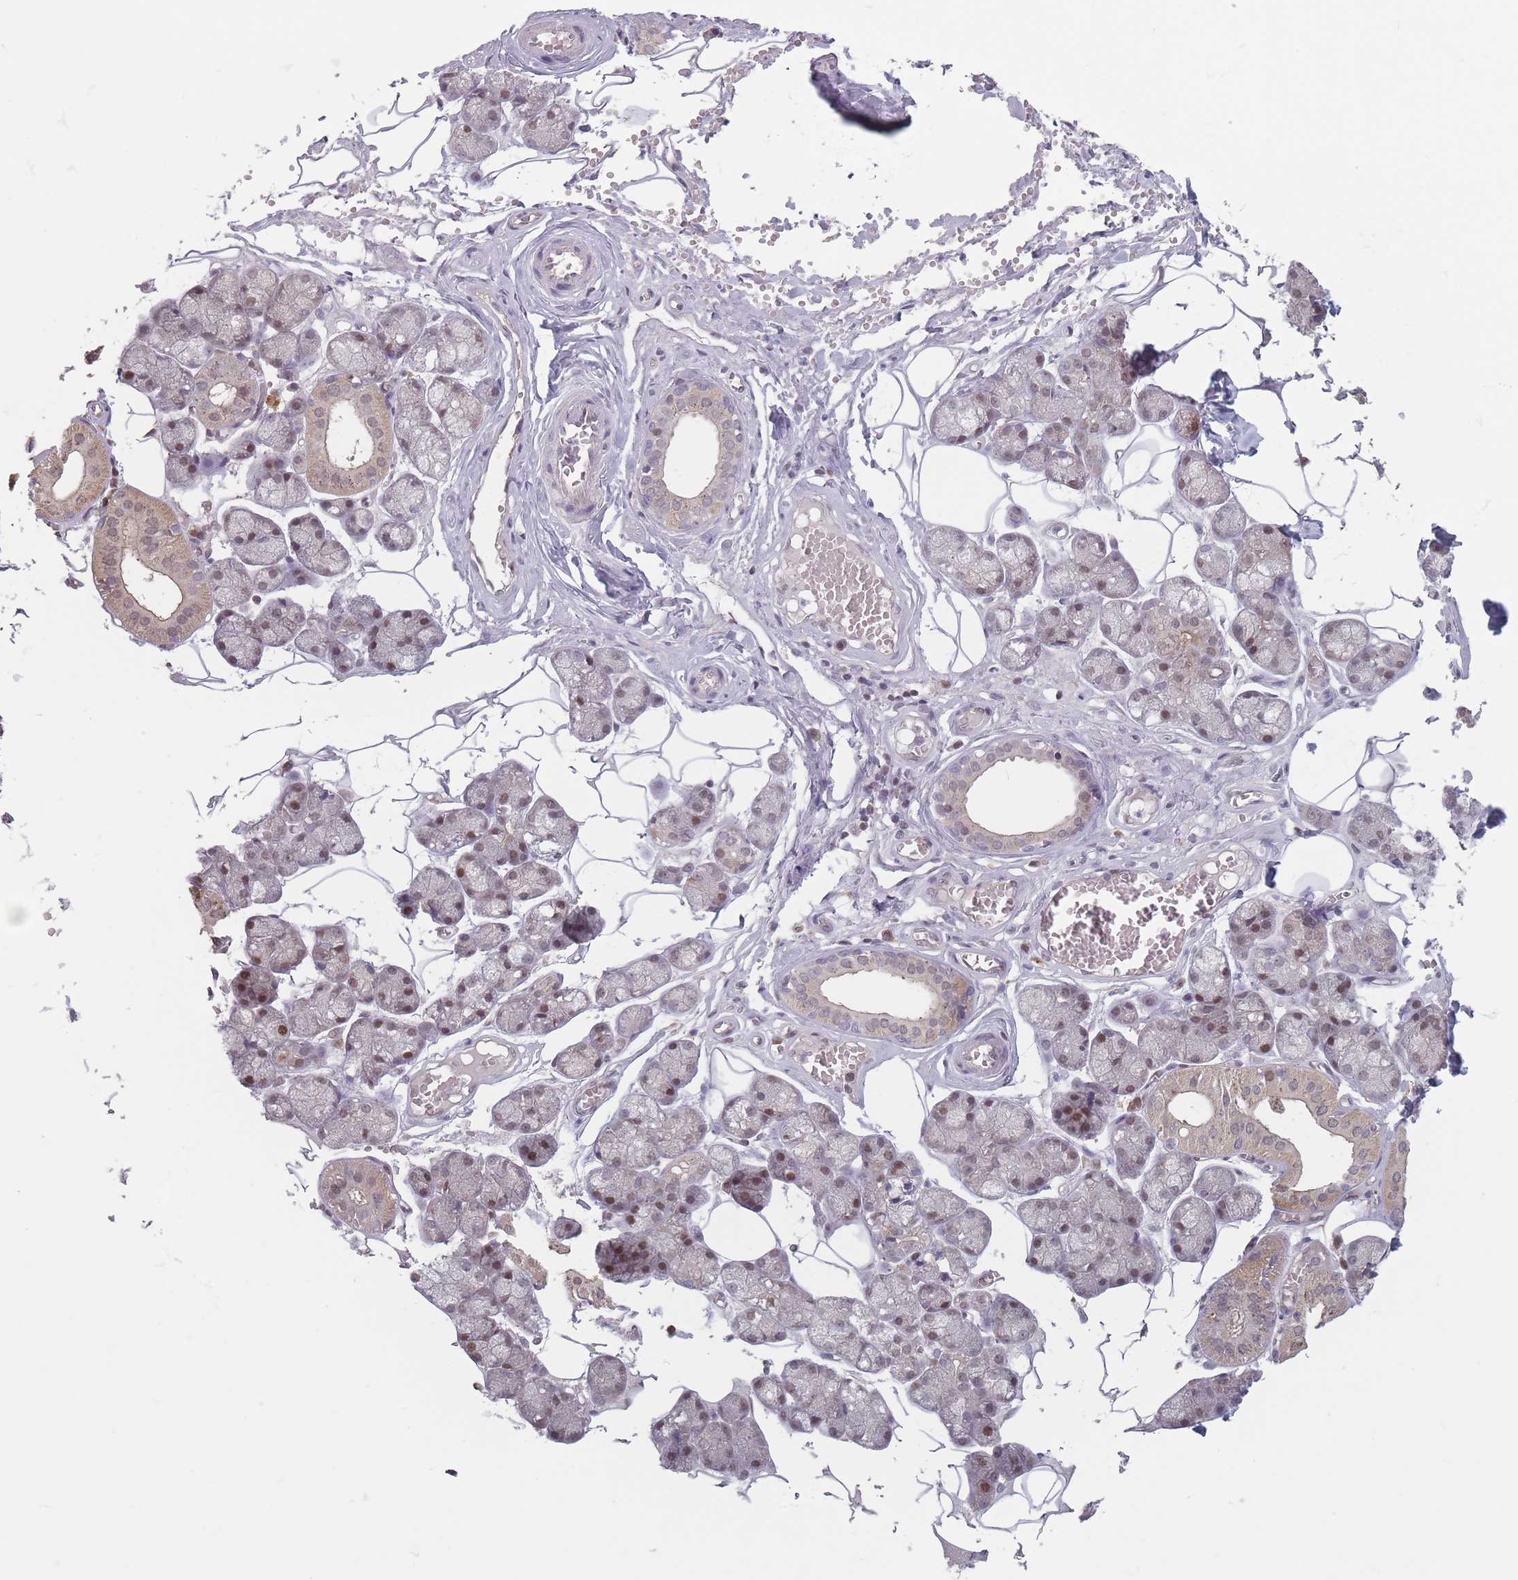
{"staining": {"intensity": "moderate", "quantity": "25%-75%", "location": "cytoplasmic/membranous,nuclear"}, "tissue": "salivary gland", "cell_type": "Glandular cells", "image_type": "normal", "snomed": [{"axis": "morphology", "description": "Normal tissue, NOS"}, {"axis": "topography", "description": "Salivary gland"}], "caption": "Protein expression by immunohistochemistry reveals moderate cytoplasmic/membranous,nuclear staining in about 25%-75% of glandular cells in normal salivary gland. Immunohistochemistry stains the protein in brown and the nuclei are stained blue.", "gene": "SH3BGRL2", "patient": {"sex": "male", "age": 62}}